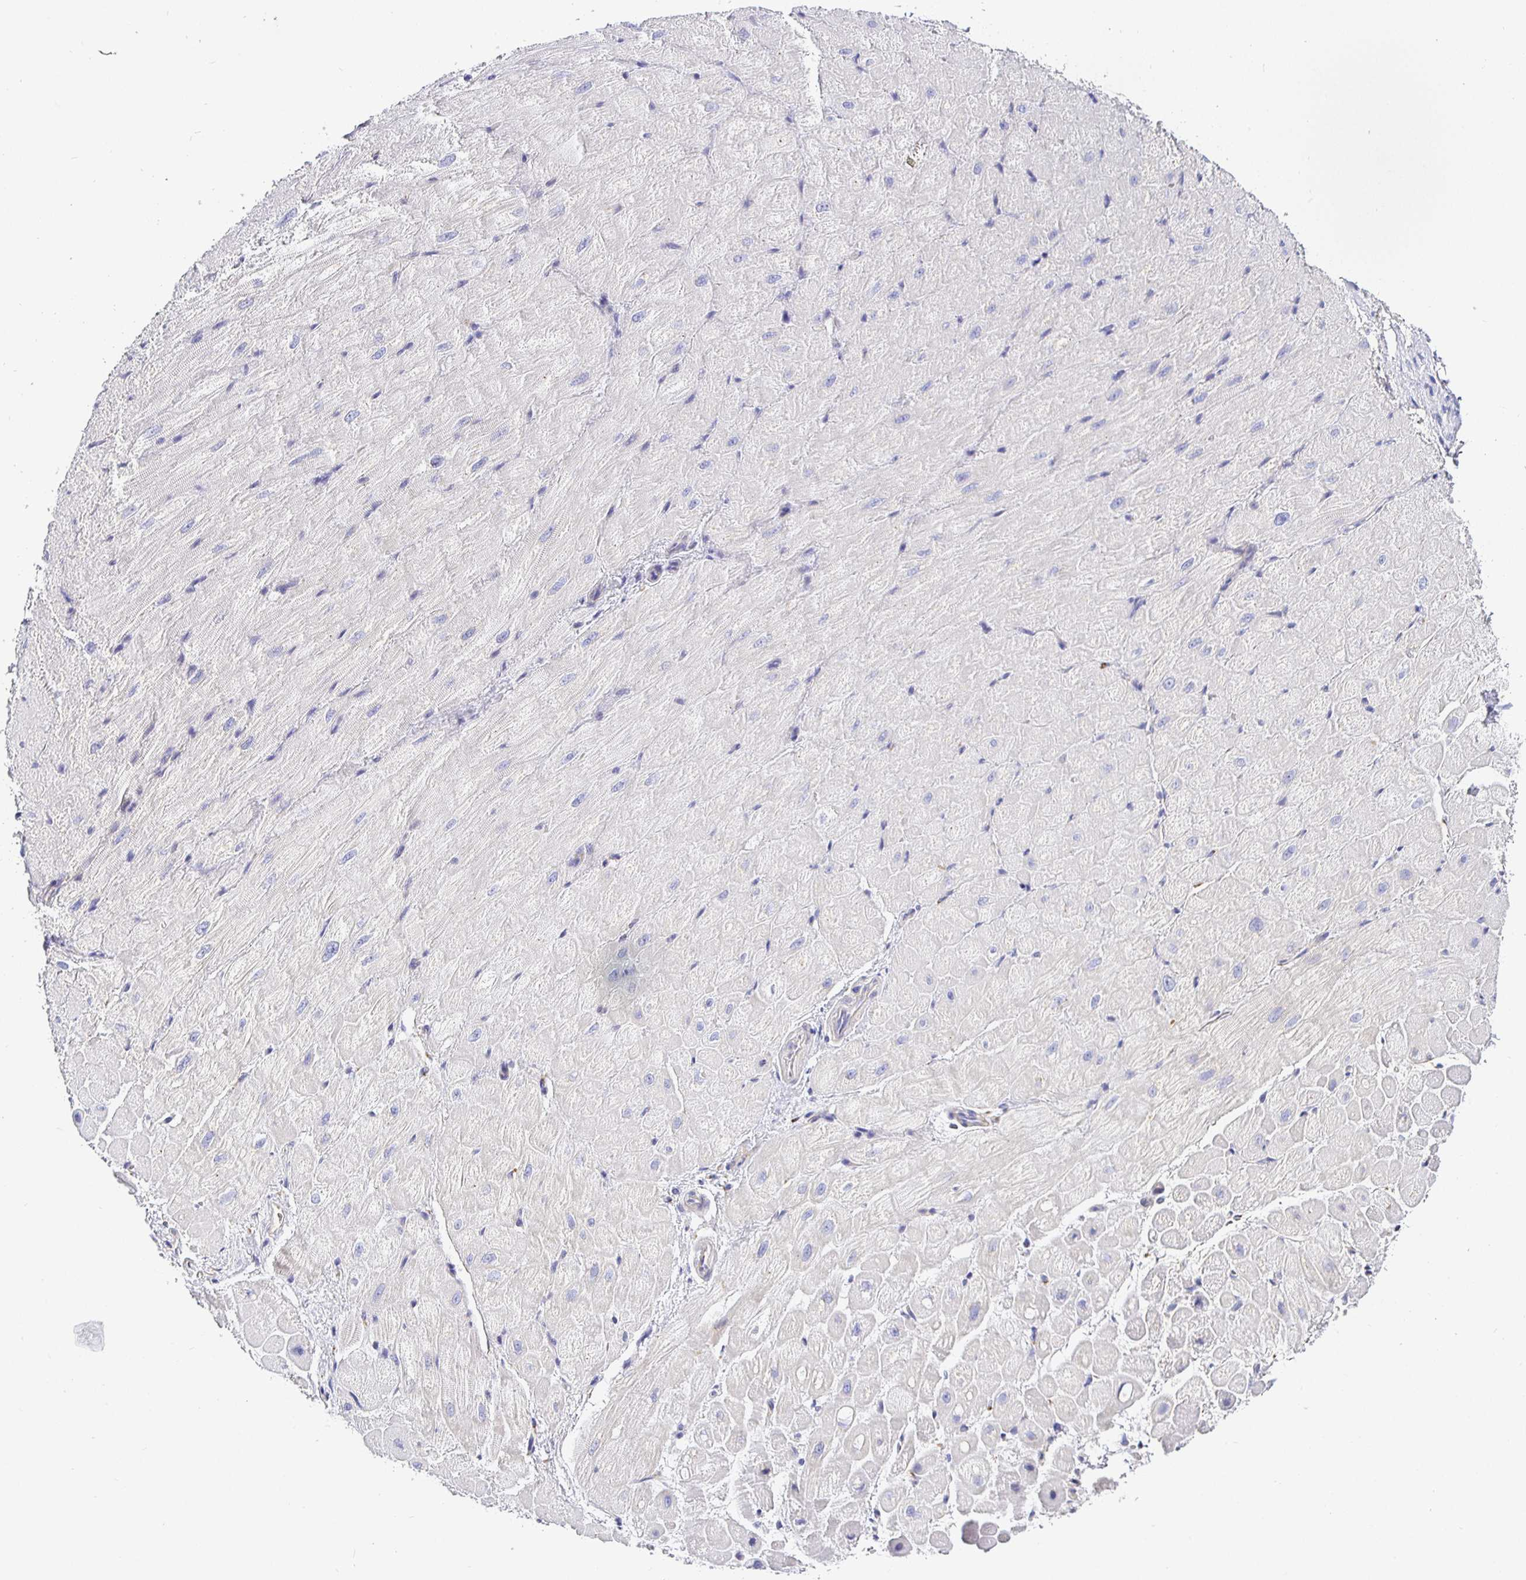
{"staining": {"intensity": "negative", "quantity": "none", "location": "none"}, "tissue": "heart muscle", "cell_type": "Cardiomyocytes", "image_type": "normal", "snomed": [{"axis": "morphology", "description": "Normal tissue, NOS"}, {"axis": "topography", "description": "Heart"}], "caption": "Micrograph shows no significant protein positivity in cardiomyocytes of benign heart muscle. (DAB immunohistochemistry visualized using brightfield microscopy, high magnification).", "gene": "OPALIN", "patient": {"sex": "male", "age": 62}}